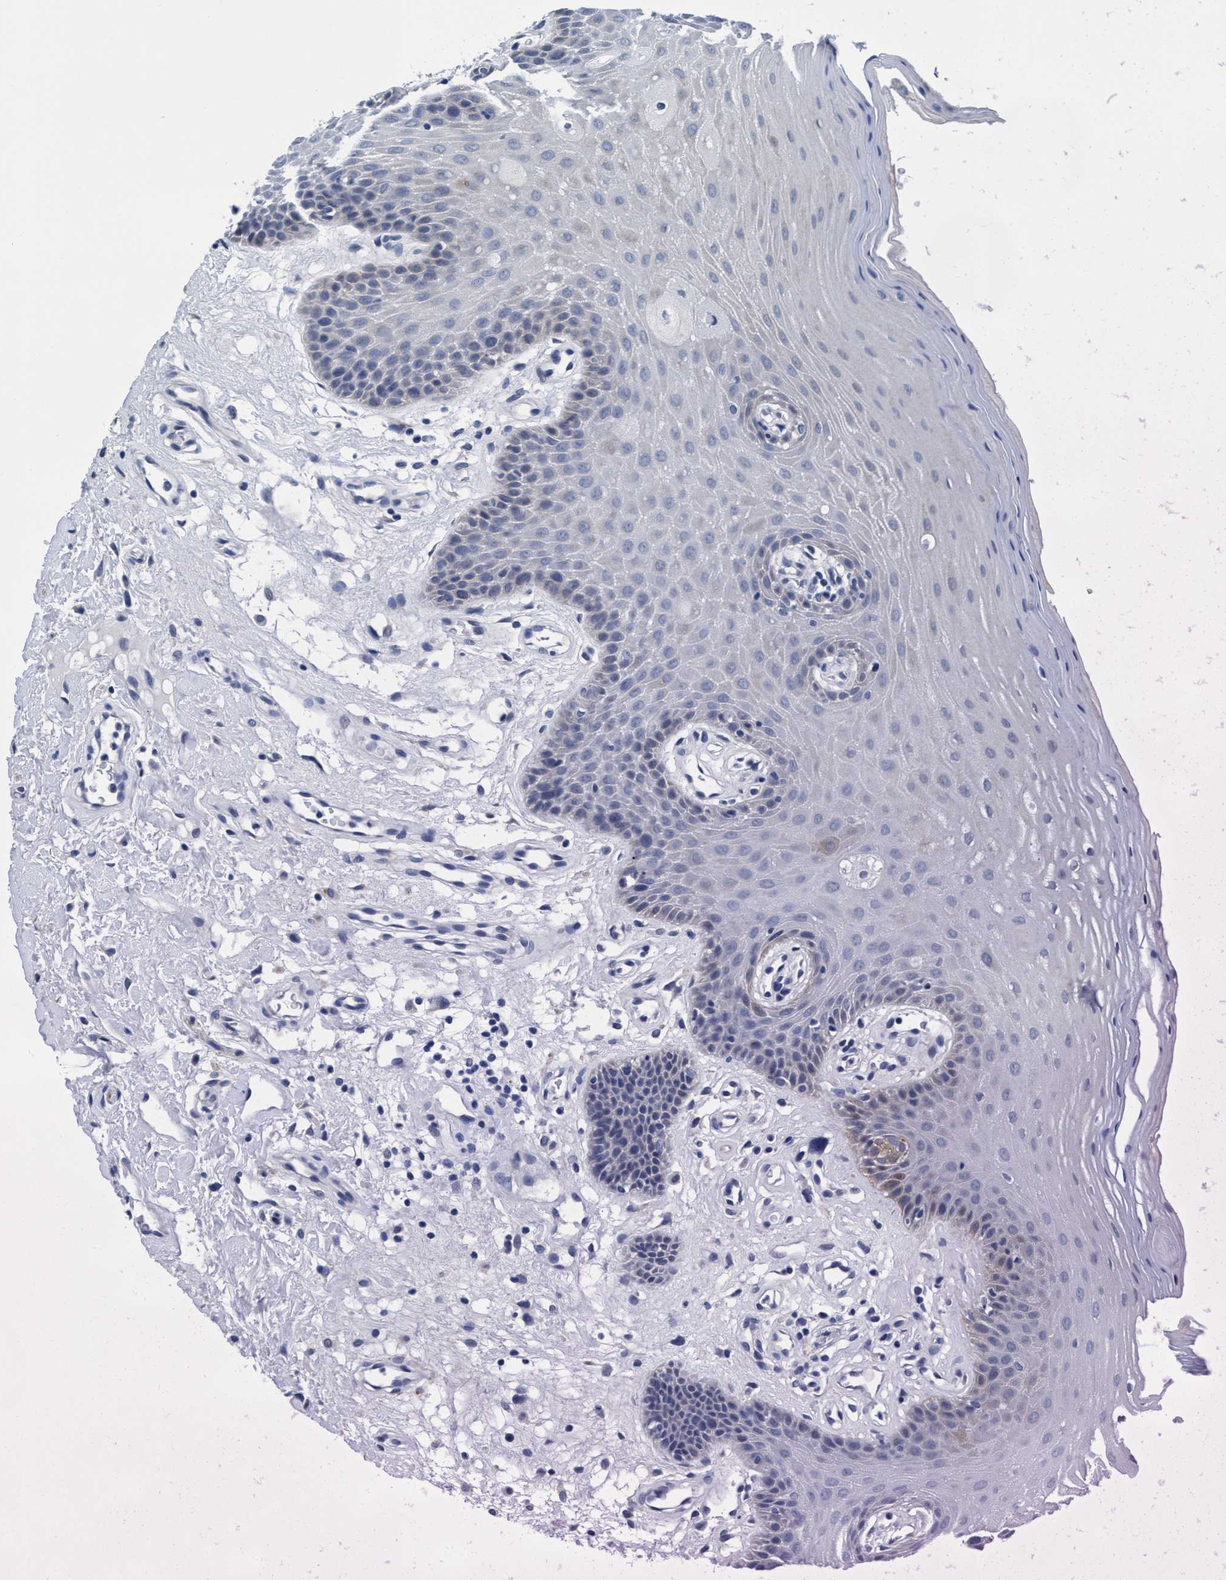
{"staining": {"intensity": "negative", "quantity": "none", "location": "none"}, "tissue": "oral mucosa", "cell_type": "Squamous epithelial cells", "image_type": "normal", "snomed": [{"axis": "morphology", "description": "Normal tissue, NOS"}, {"axis": "morphology", "description": "Squamous cell carcinoma, NOS"}, {"axis": "topography", "description": "Oral tissue"}, {"axis": "topography", "description": "Head-Neck"}], "caption": "Immunohistochemistry of normal oral mucosa demonstrates no positivity in squamous epithelial cells. (DAB IHC visualized using brightfield microscopy, high magnification).", "gene": "TMEM94", "patient": {"sex": "male", "age": 71}}